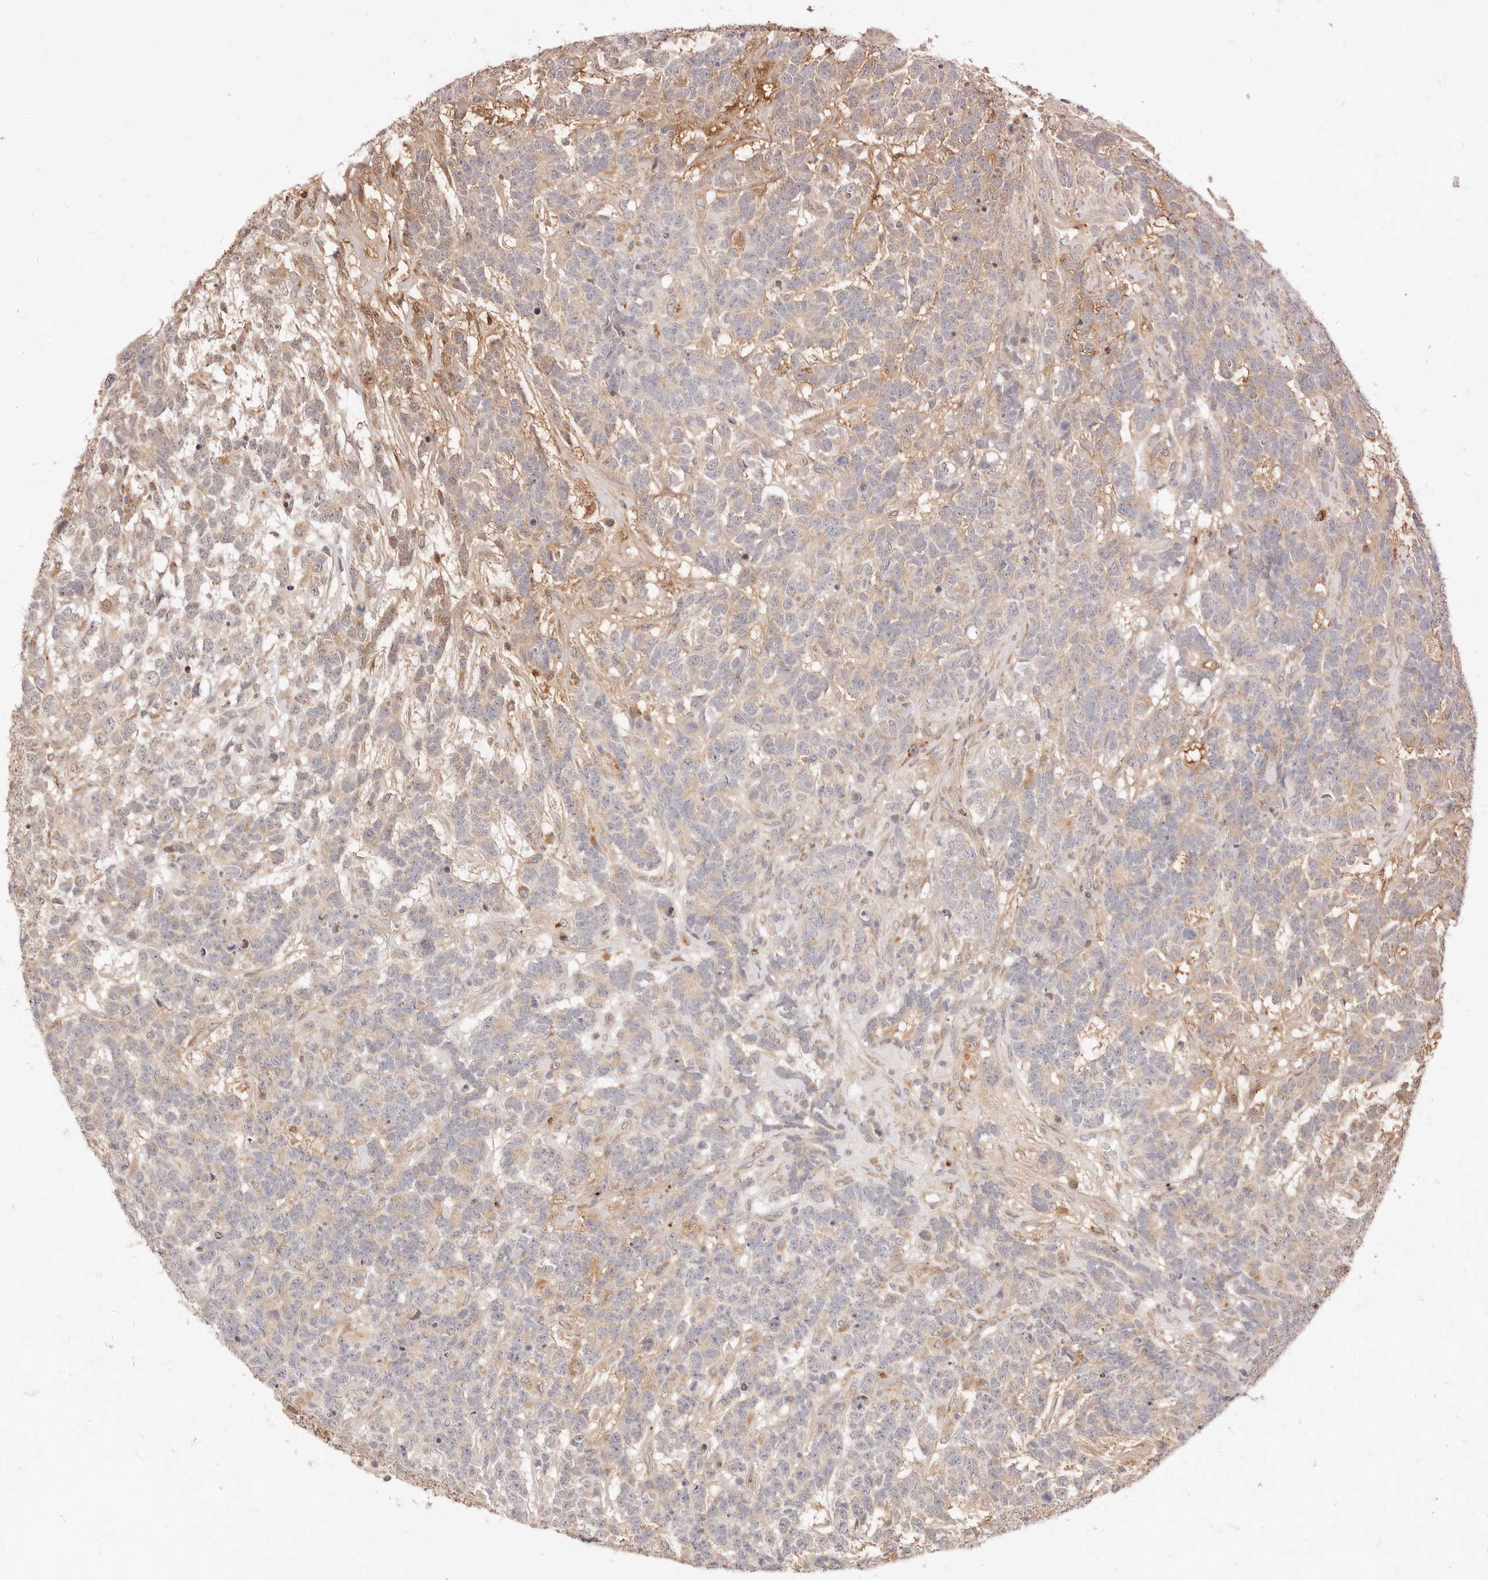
{"staining": {"intensity": "weak", "quantity": "25%-75%", "location": "cytoplasmic/membranous"}, "tissue": "testis cancer", "cell_type": "Tumor cells", "image_type": "cancer", "snomed": [{"axis": "morphology", "description": "Carcinoma, Embryonal, NOS"}, {"axis": "topography", "description": "Testis"}], "caption": "IHC image of human testis cancer (embryonal carcinoma) stained for a protein (brown), which exhibits low levels of weak cytoplasmic/membranous expression in about 25%-75% of tumor cells.", "gene": "UBXN10", "patient": {"sex": "male", "age": 26}}